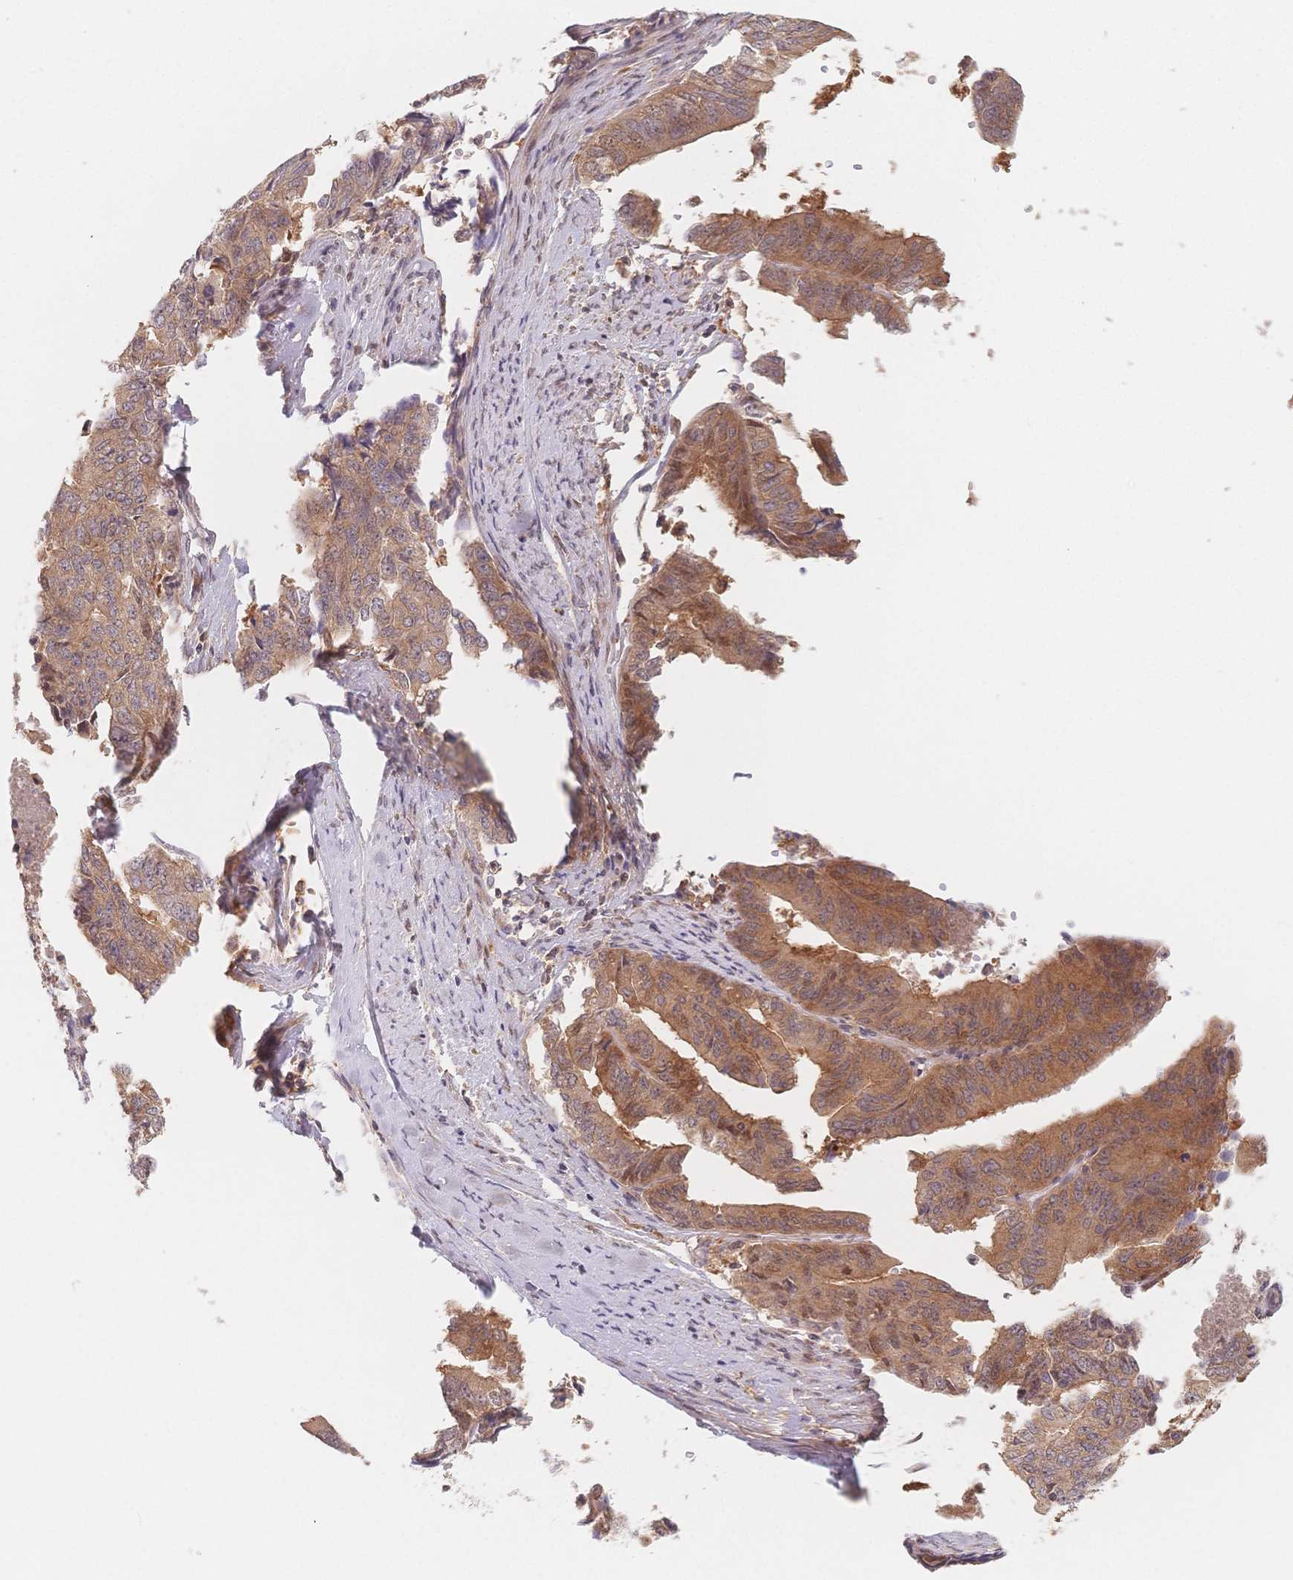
{"staining": {"intensity": "moderate", "quantity": ">75%", "location": "cytoplasmic/membranous"}, "tissue": "endometrial cancer", "cell_type": "Tumor cells", "image_type": "cancer", "snomed": [{"axis": "morphology", "description": "Adenocarcinoma, NOS"}, {"axis": "topography", "description": "Endometrium"}], "caption": "Moderate cytoplasmic/membranous protein staining is identified in about >75% of tumor cells in endometrial adenocarcinoma.", "gene": "C12orf75", "patient": {"sex": "female", "age": 65}}